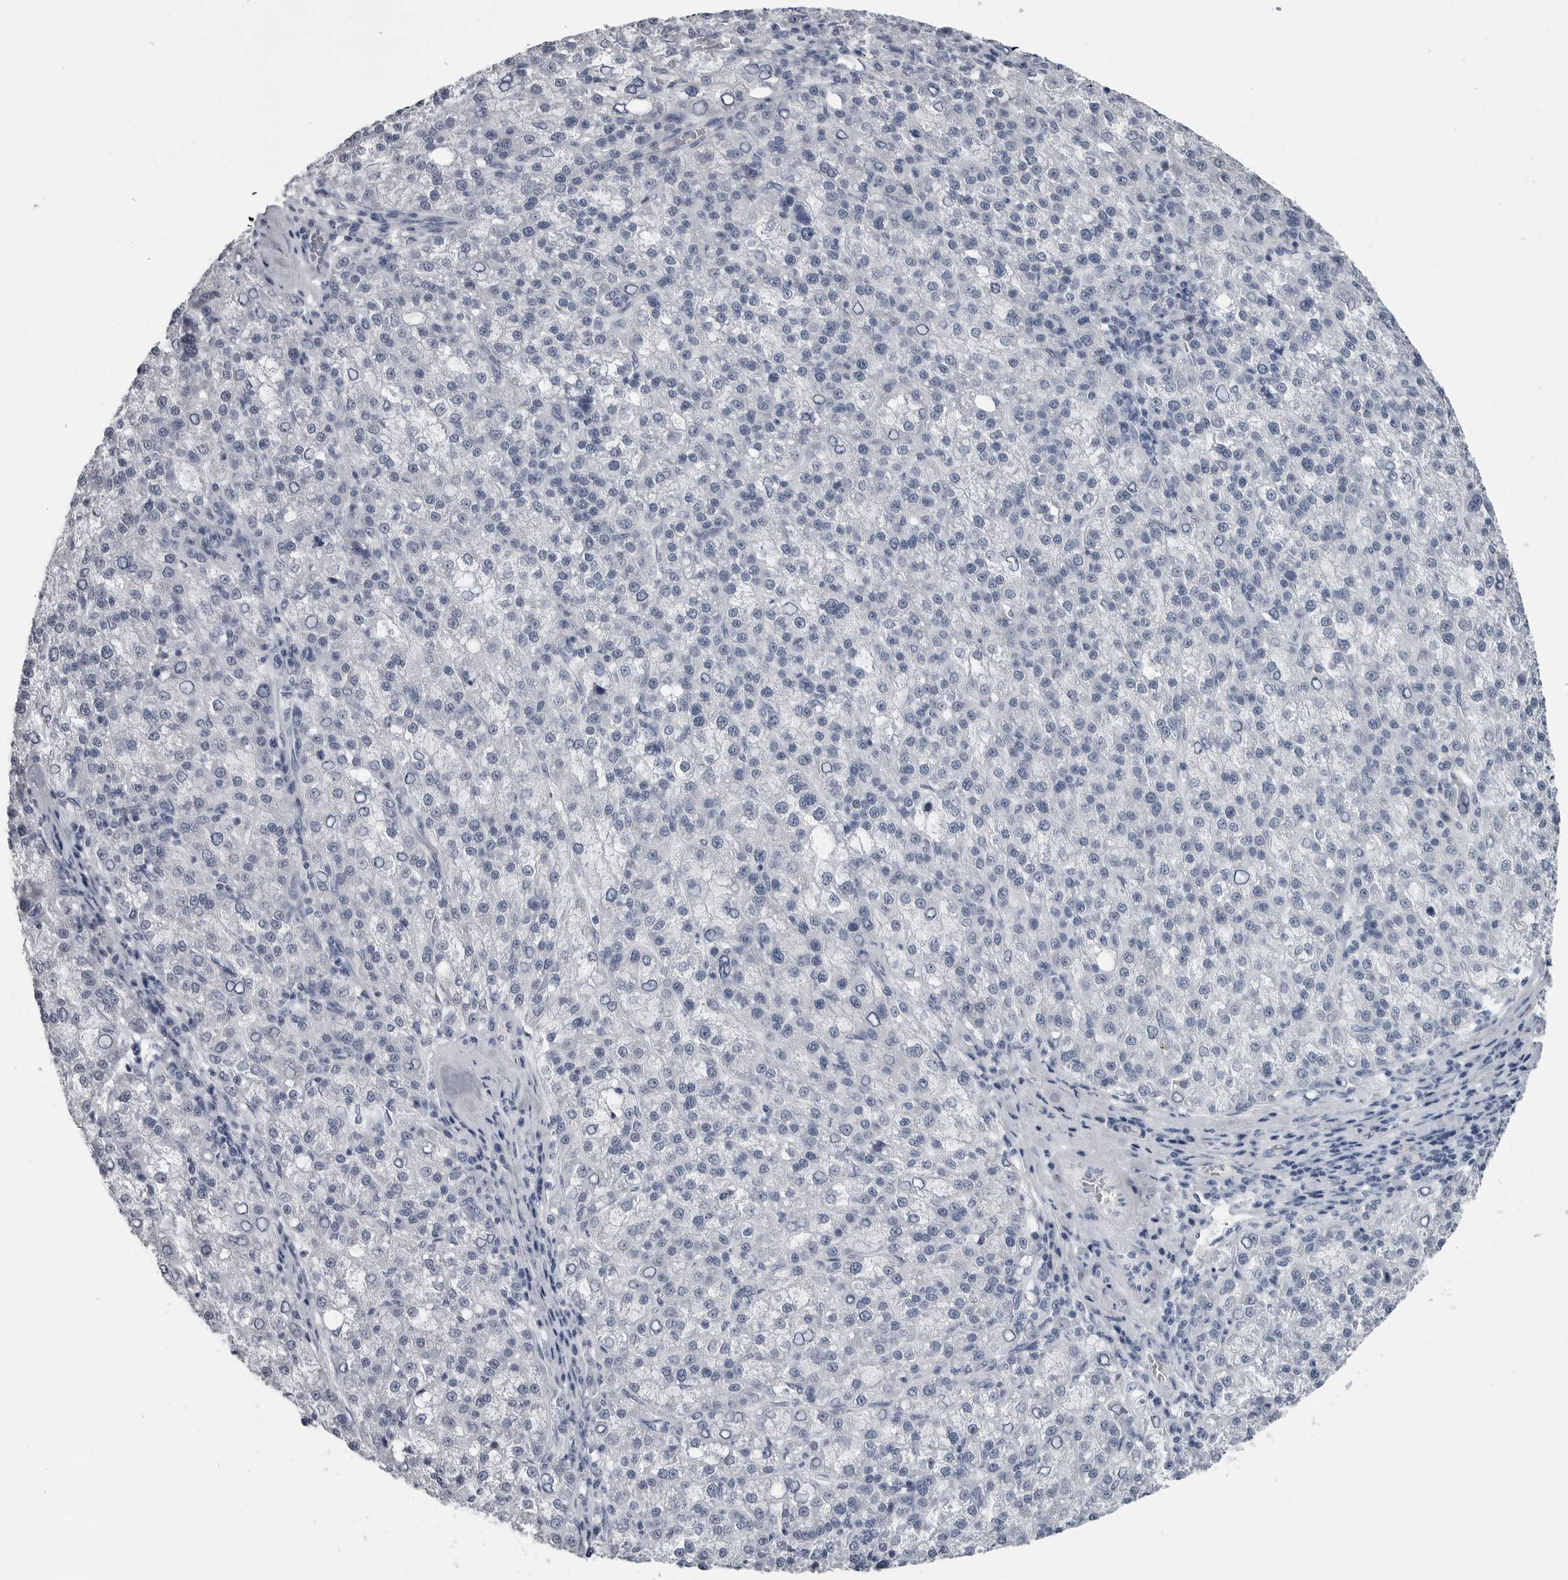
{"staining": {"intensity": "negative", "quantity": "none", "location": "none"}, "tissue": "liver cancer", "cell_type": "Tumor cells", "image_type": "cancer", "snomed": [{"axis": "morphology", "description": "Carcinoma, Hepatocellular, NOS"}, {"axis": "topography", "description": "Liver"}], "caption": "Liver cancer was stained to show a protein in brown. There is no significant positivity in tumor cells.", "gene": "AMPD1", "patient": {"sex": "female", "age": 58}}